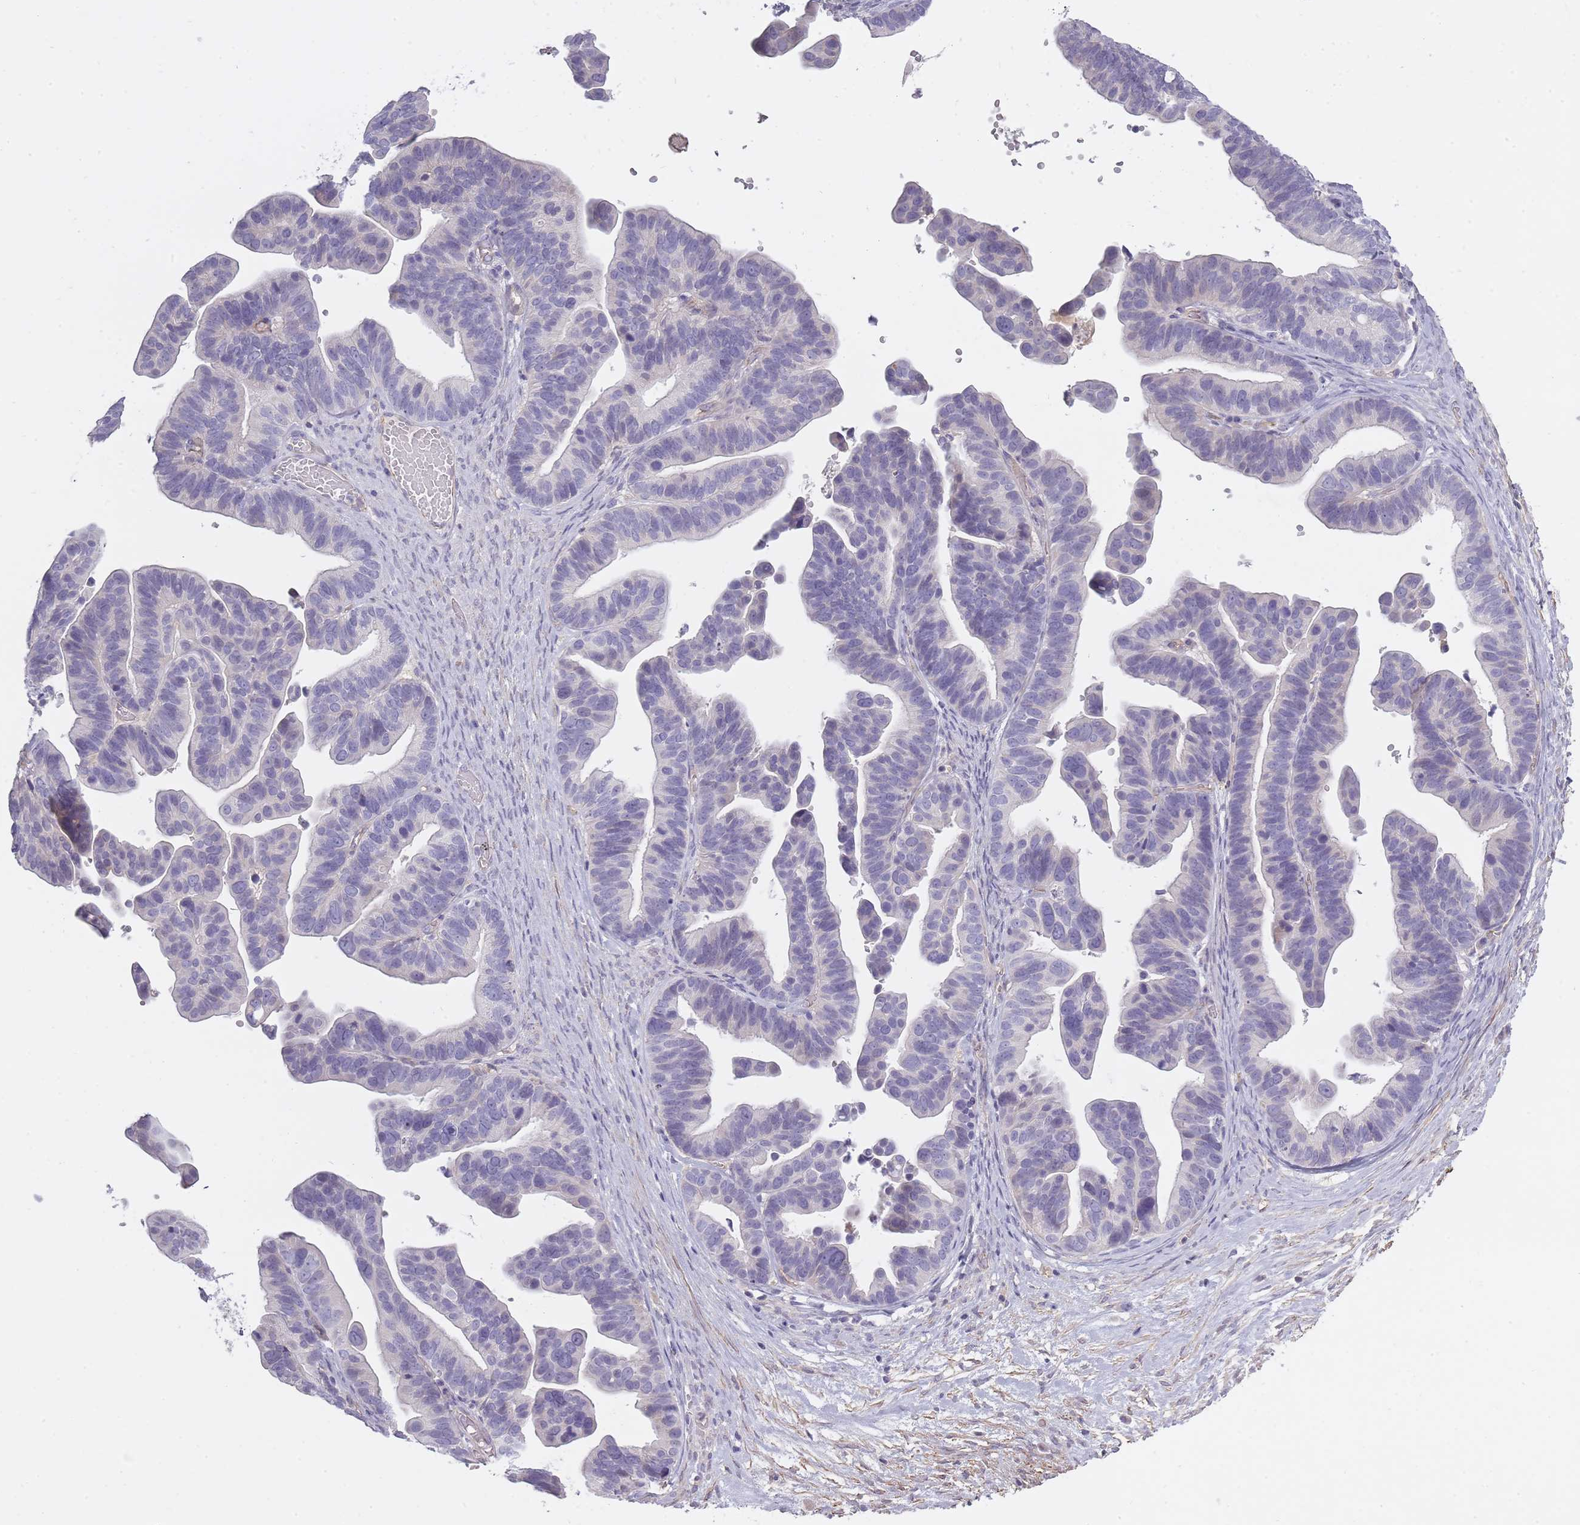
{"staining": {"intensity": "negative", "quantity": "none", "location": "none"}, "tissue": "ovarian cancer", "cell_type": "Tumor cells", "image_type": "cancer", "snomed": [{"axis": "morphology", "description": "Cystadenocarcinoma, serous, NOS"}, {"axis": "topography", "description": "Ovary"}], "caption": "Tumor cells show no significant expression in ovarian cancer (serous cystadenocarcinoma). (DAB IHC with hematoxylin counter stain).", "gene": "SLC8A2", "patient": {"sex": "female", "age": 56}}